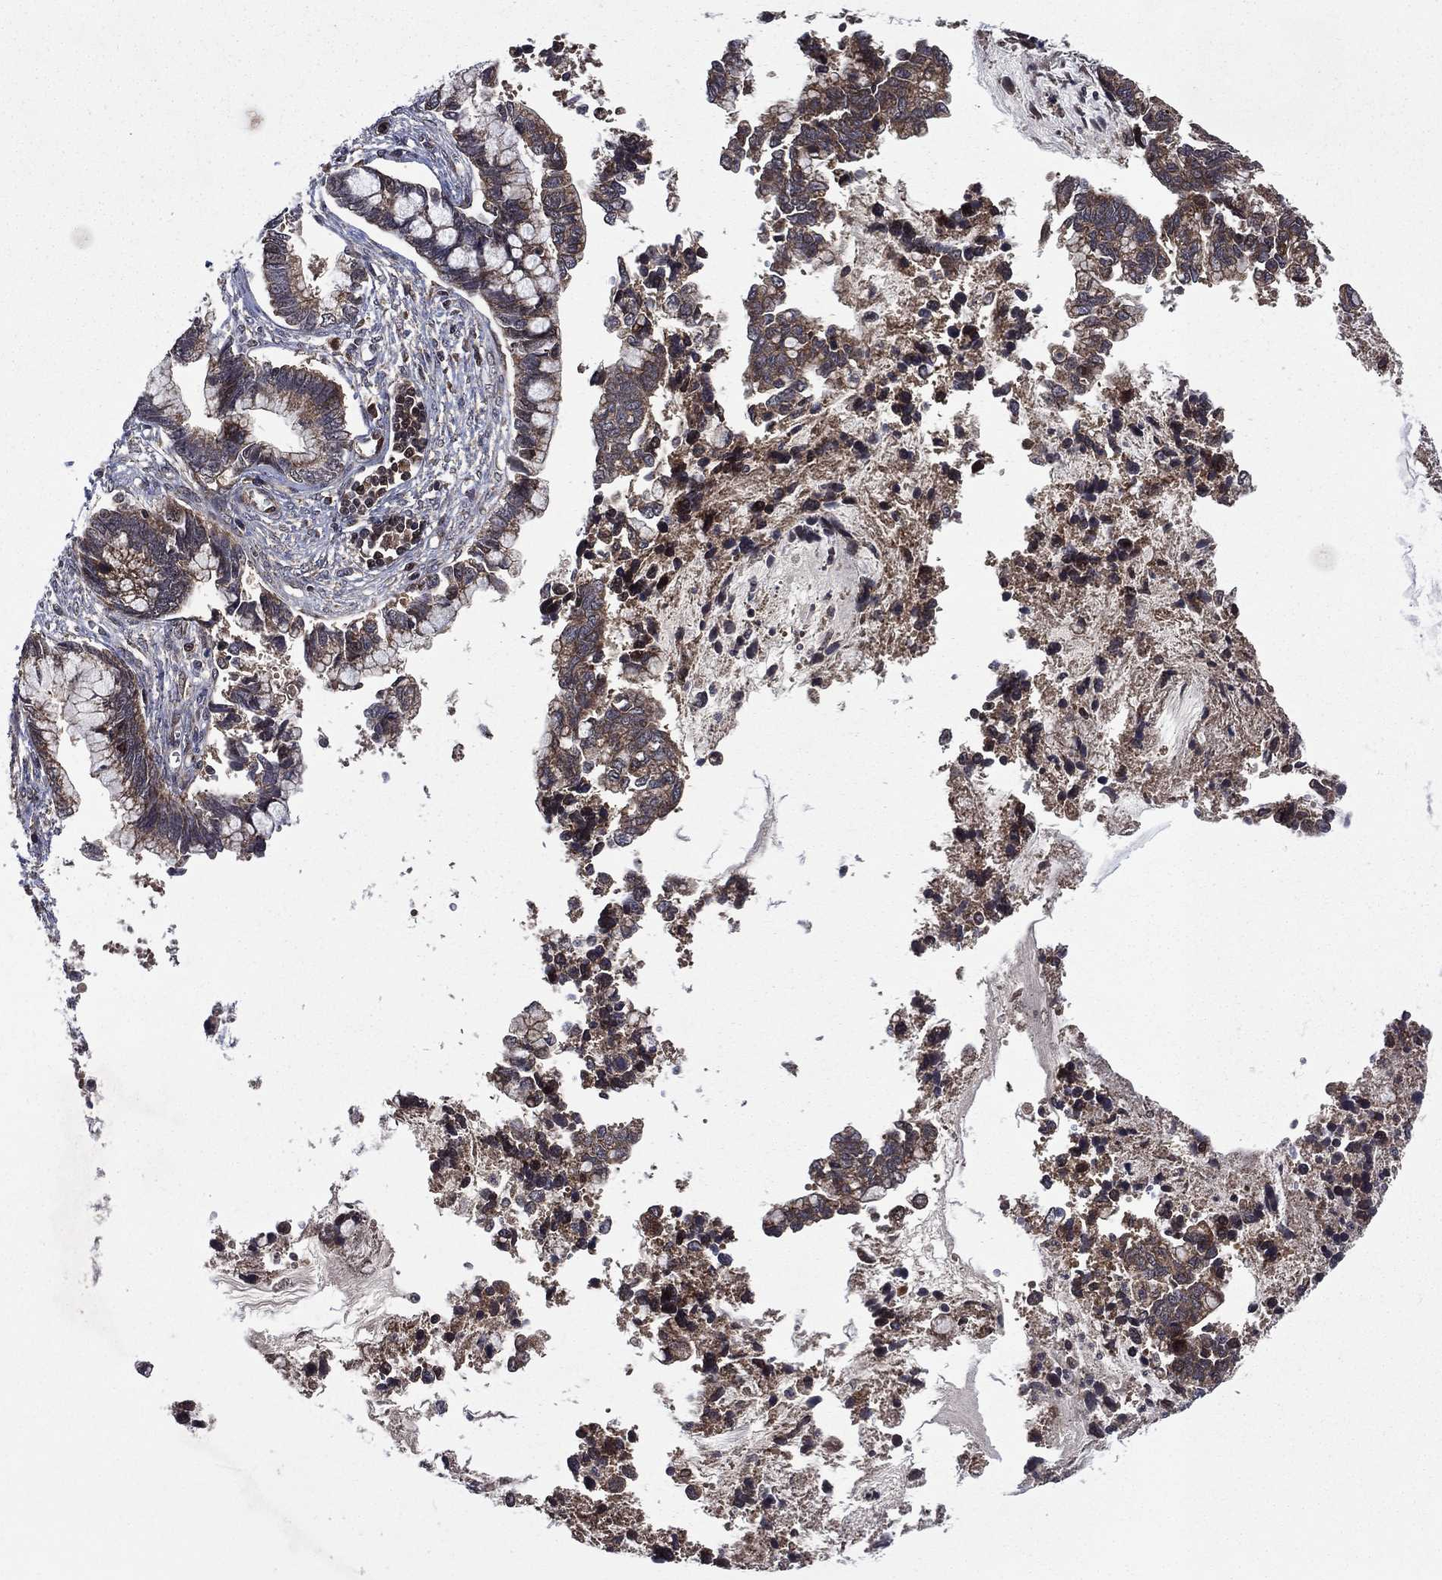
{"staining": {"intensity": "moderate", "quantity": "25%-75%", "location": "cytoplasmic/membranous"}, "tissue": "cervical cancer", "cell_type": "Tumor cells", "image_type": "cancer", "snomed": [{"axis": "morphology", "description": "Adenocarcinoma, NOS"}, {"axis": "topography", "description": "Cervix"}], "caption": "IHC histopathology image of neoplastic tissue: cervical adenocarcinoma stained using IHC displays medium levels of moderate protein expression localized specifically in the cytoplasmic/membranous of tumor cells, appearing as a cytoplasmic/membranous brown color.", "gene": "RAB11FIP4", "patient": {"sex": "female", "age": 44}}